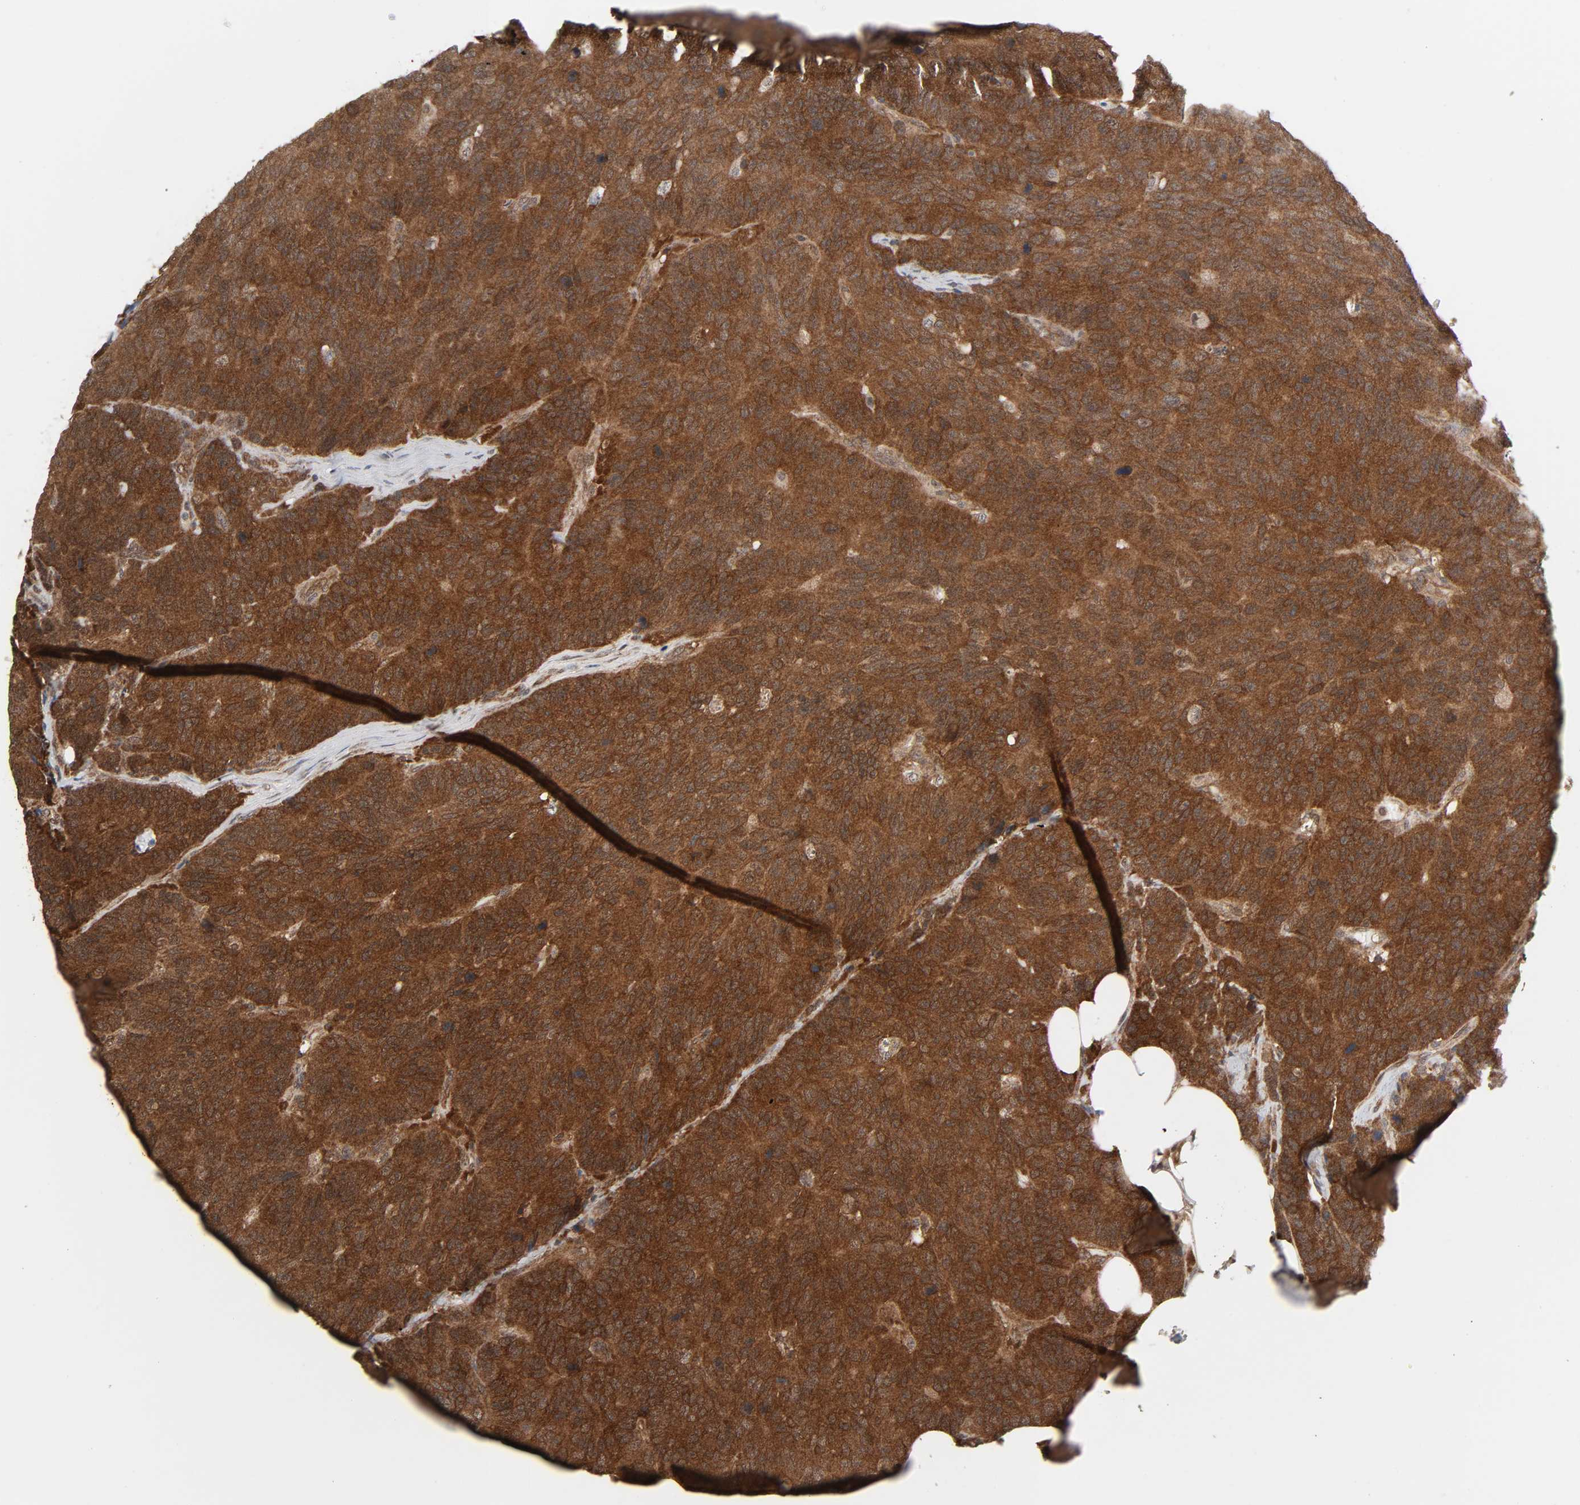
{"staining": {"intensity": "strong", "quantity": ">75%", "location": "cytoplasmic/membranous"}, "tissue": "colorectal cancer", "cell_type": "Tumor cells", "image_type": "cancer", "snomed": [{"axis": "morphology", "description": "Adenocarcinoma, NOS"}, {"axis": "topography", "description": "Colon"}], "caption": "This is a micrograph of immunohistochemistry staining of colorectal cancer (adenocarcinoma), which shows strong expression in the cytoplasmic/membranous of tumor cells.", "gene": "GSK3A", "patient": {"sex": "female", "age": 86}}